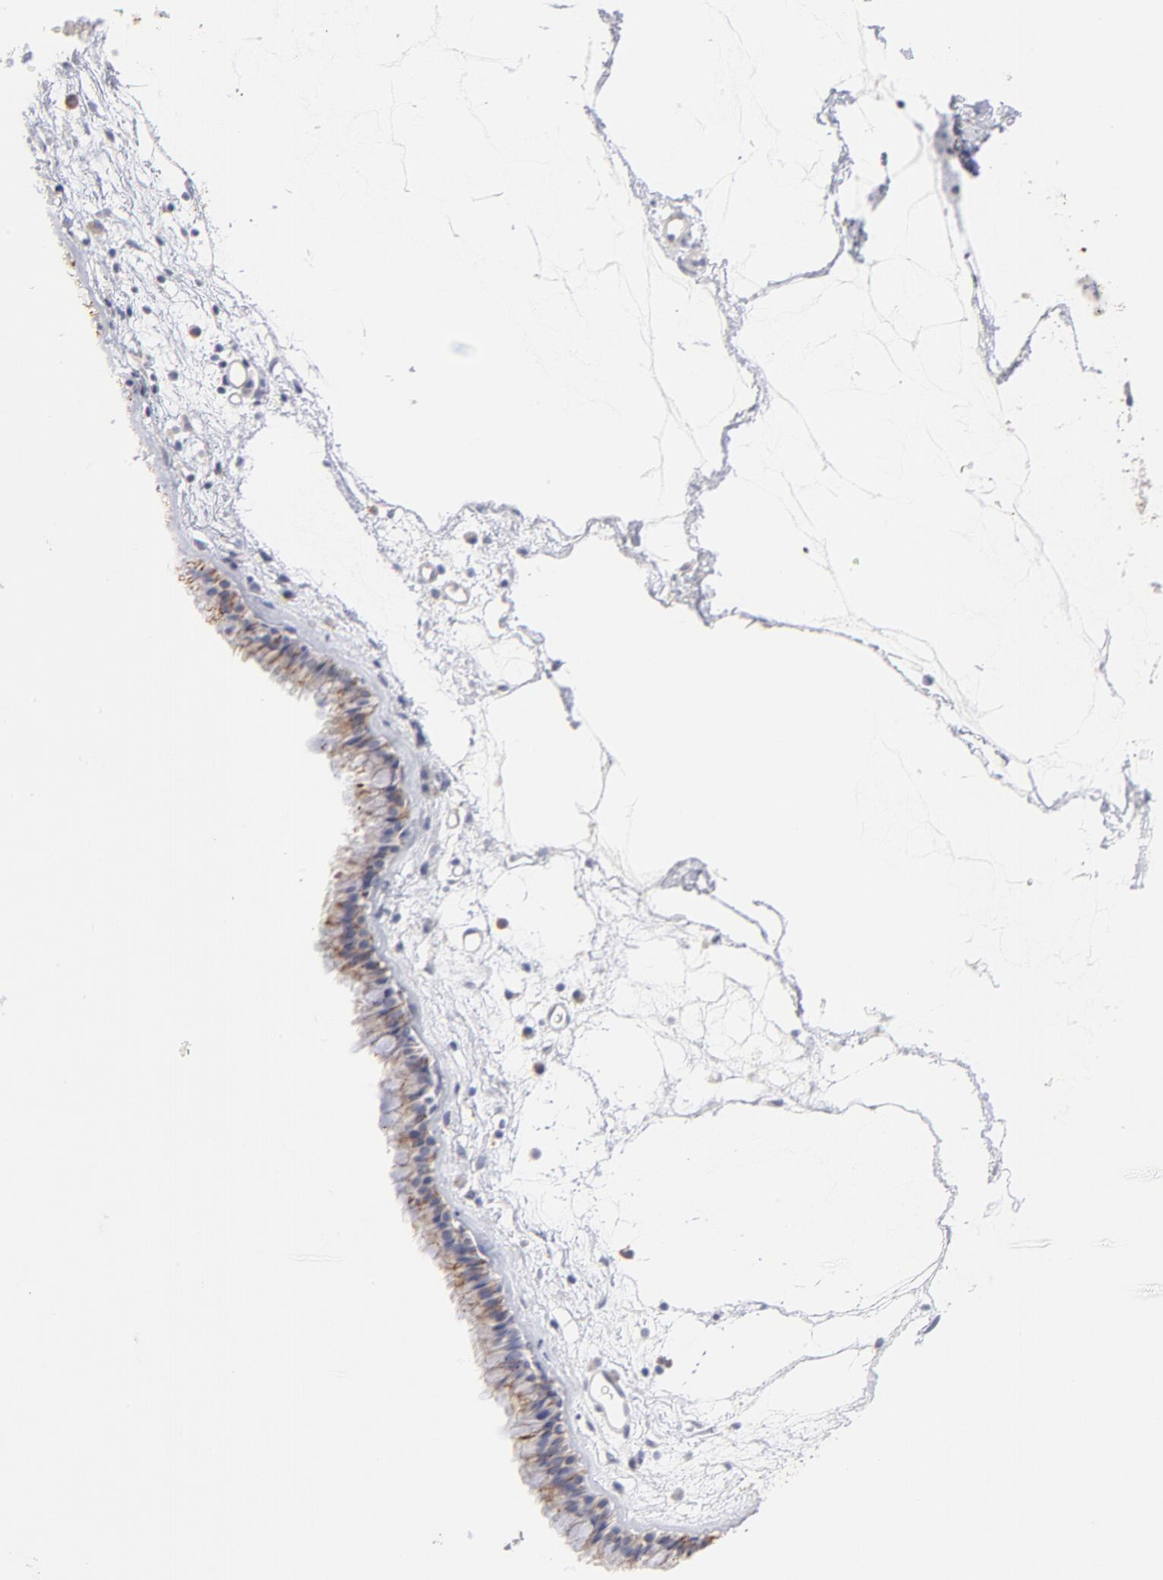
{"staining": {"intensity": "moderate", "quantity": ">75%", "location": "cytoplasmic/membranous"}, "tissue": "nasopharynx", "cell_type": "Respiratory epithelial cells", "image_type": "normal", "snomed": [{"axis": "morphology", "description": "Normal tissue, NOS"}, {"axis": "morphology", "description": "Inflammation, NOS"}, {"axis": "topography", "description": "Nasopharynx"}], "caption": "Brown immunohistochemical staining in unremarkable nasopharynx demonstrates moderate cytoplasmic/membranous positivity in approximately >75% of respiratory epithelial cells. (Stains: DAB in brown, nuclei in blue, Microscopy: brightfield microscopy at high magnification).", "gene": "TST", "patient": {"sex": "male", "age": 48}}